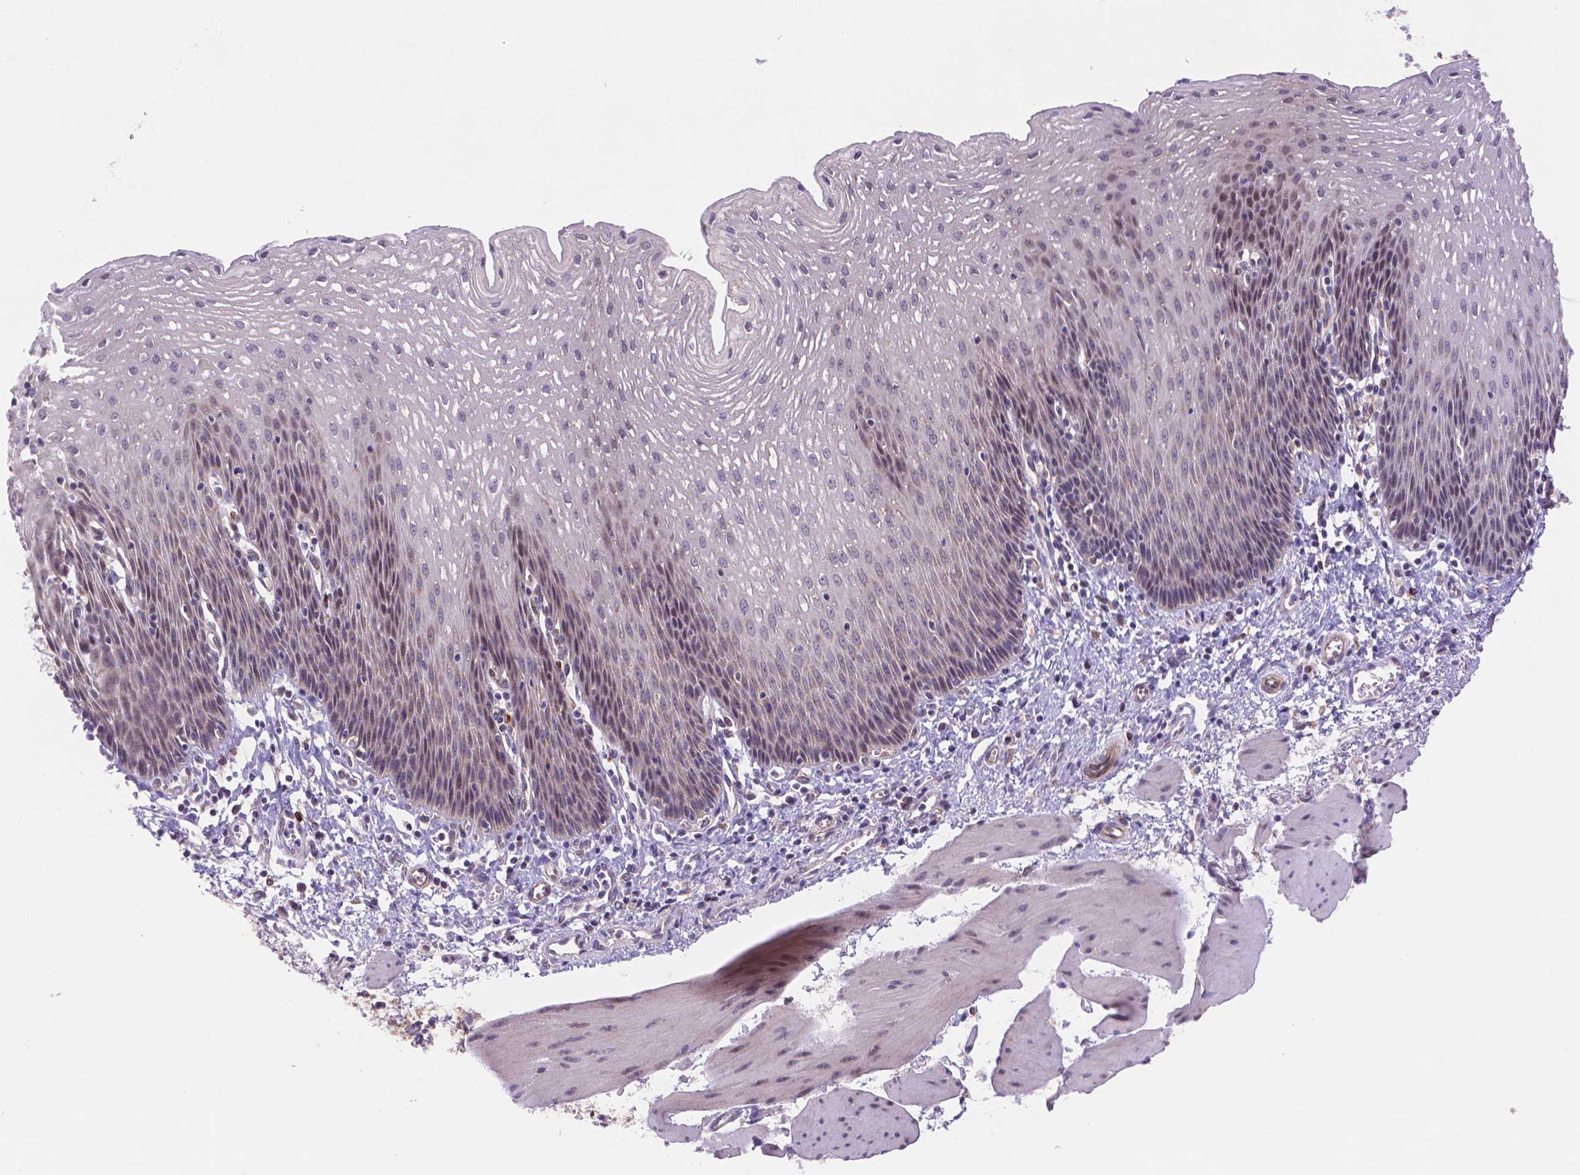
{"staining": {"intensity": "moderate", "quantity": "<25%", "location": "cytoplasmic/membranous"}, "tissue": "esophagus", "cell_type": "Squamous epithelial cells", "image_type": "normal", "snomed": [{"axis": "morphology", "description": "Normal tissue, NOS"}, {"axis": "topography", "description": "Esophagus"}], "caption": "Immunohistochemical staining of unremarkable human esophagus shows <25% levels of moderate cytoplasmic/membranous protein staining in approximately <25% of squamous epithelial cells.", "gene": "CYYR1", "patient": {"sex": "female", "age": 64}}